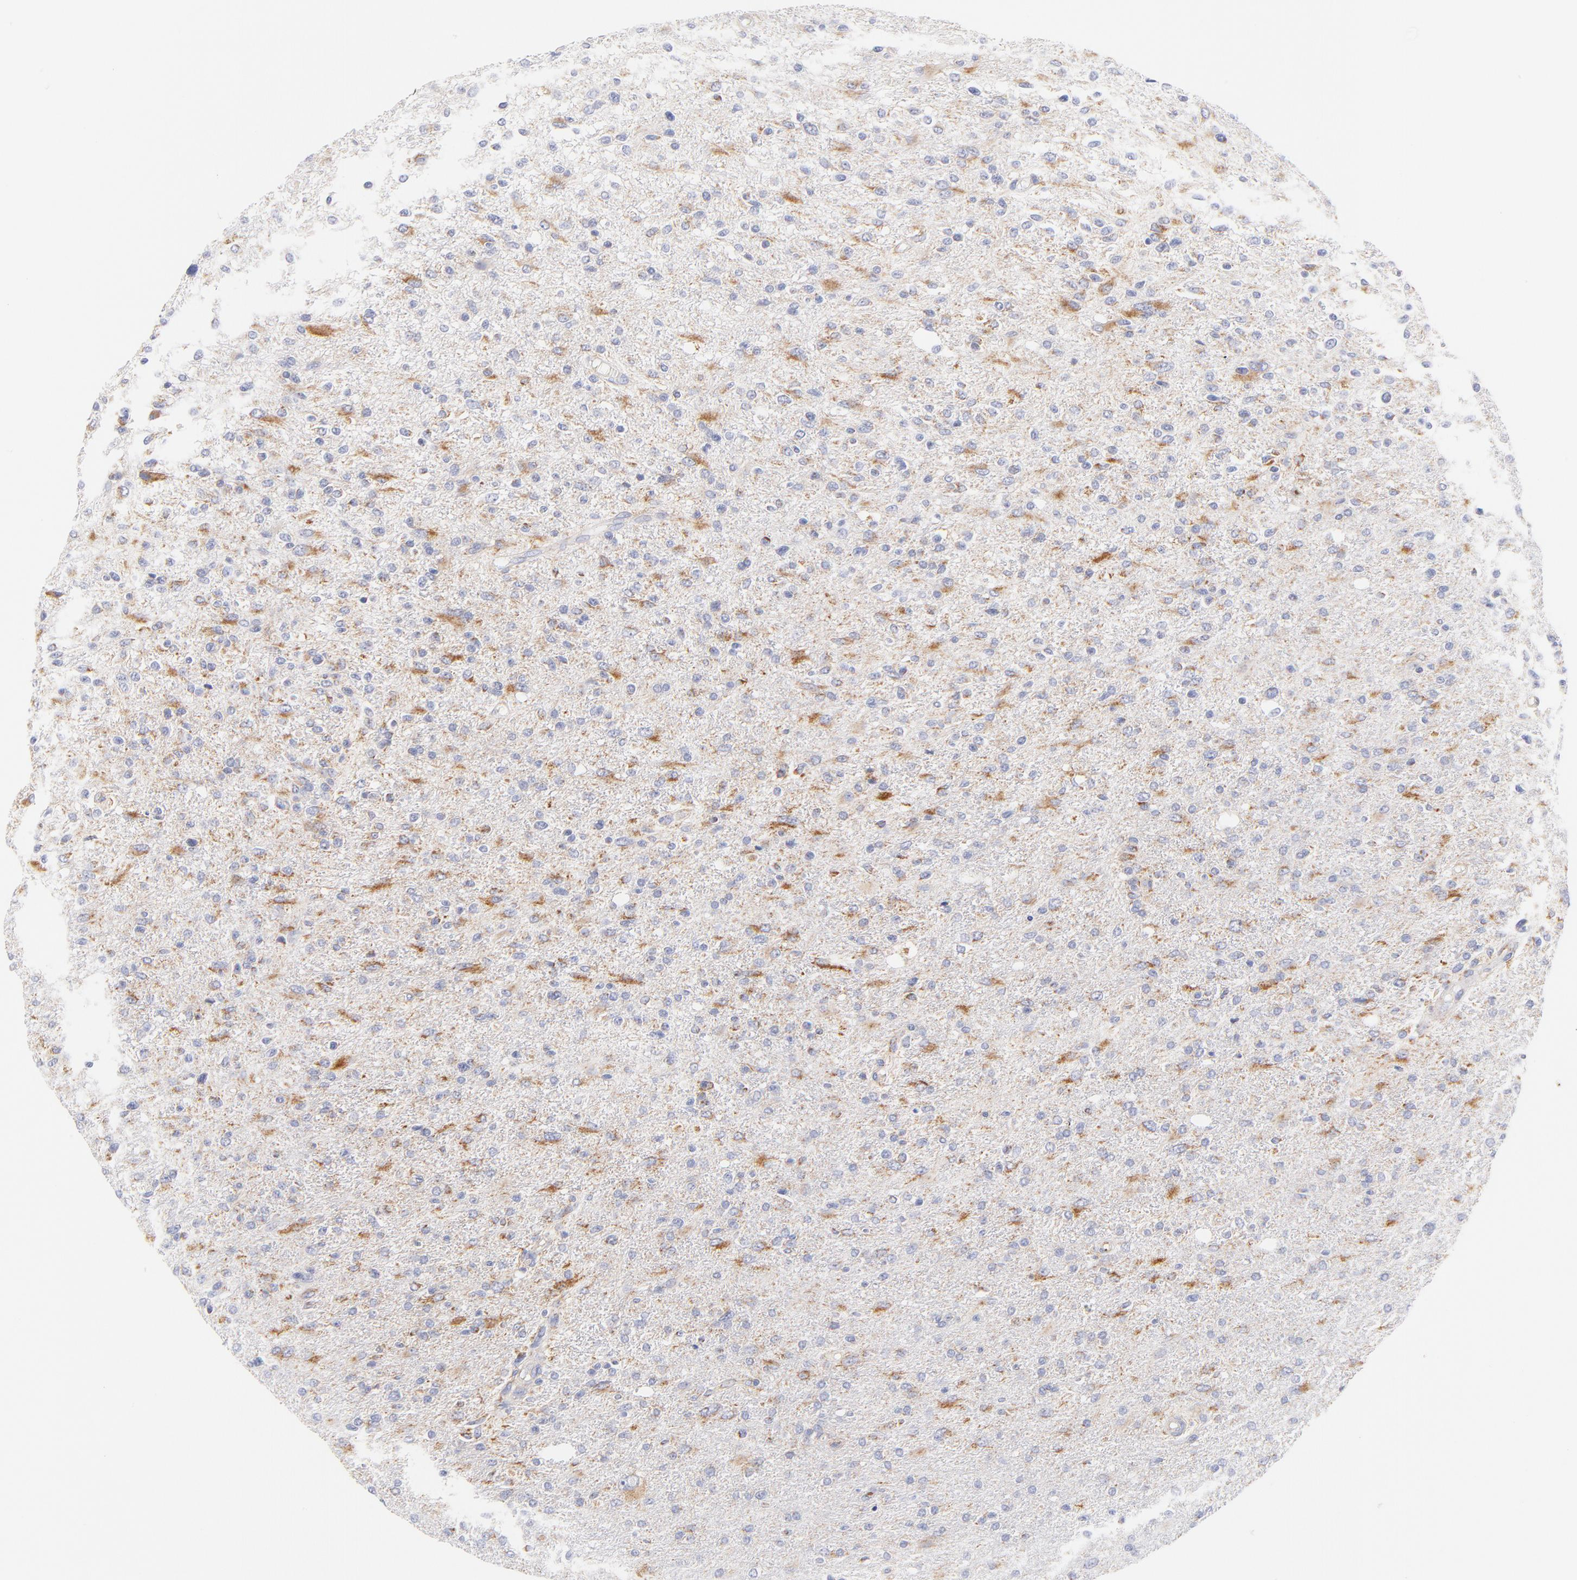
{"staining": {"intensity": "weak", "quantity": ">75%", "location": "cytoplasmic/membranous"}, "tissue": "glioma", "cell_type": "Tumor cells", "image_type": "cancer", "snomed": [{"axis": "morphology", "description": "Glioma, malignant, High grade"}, {"axis": "topography", "description": "Cerebral cortex"}], "caption": "An IHC histopathology image of tumor tissue is shown. Protein staining in brown shows weak cytoplasmic/membranous positivity in malignant glioma (high-grade) within tumor cells.", "gene": "AIFM1", "patient": {"sex": "male", "age": 76}}